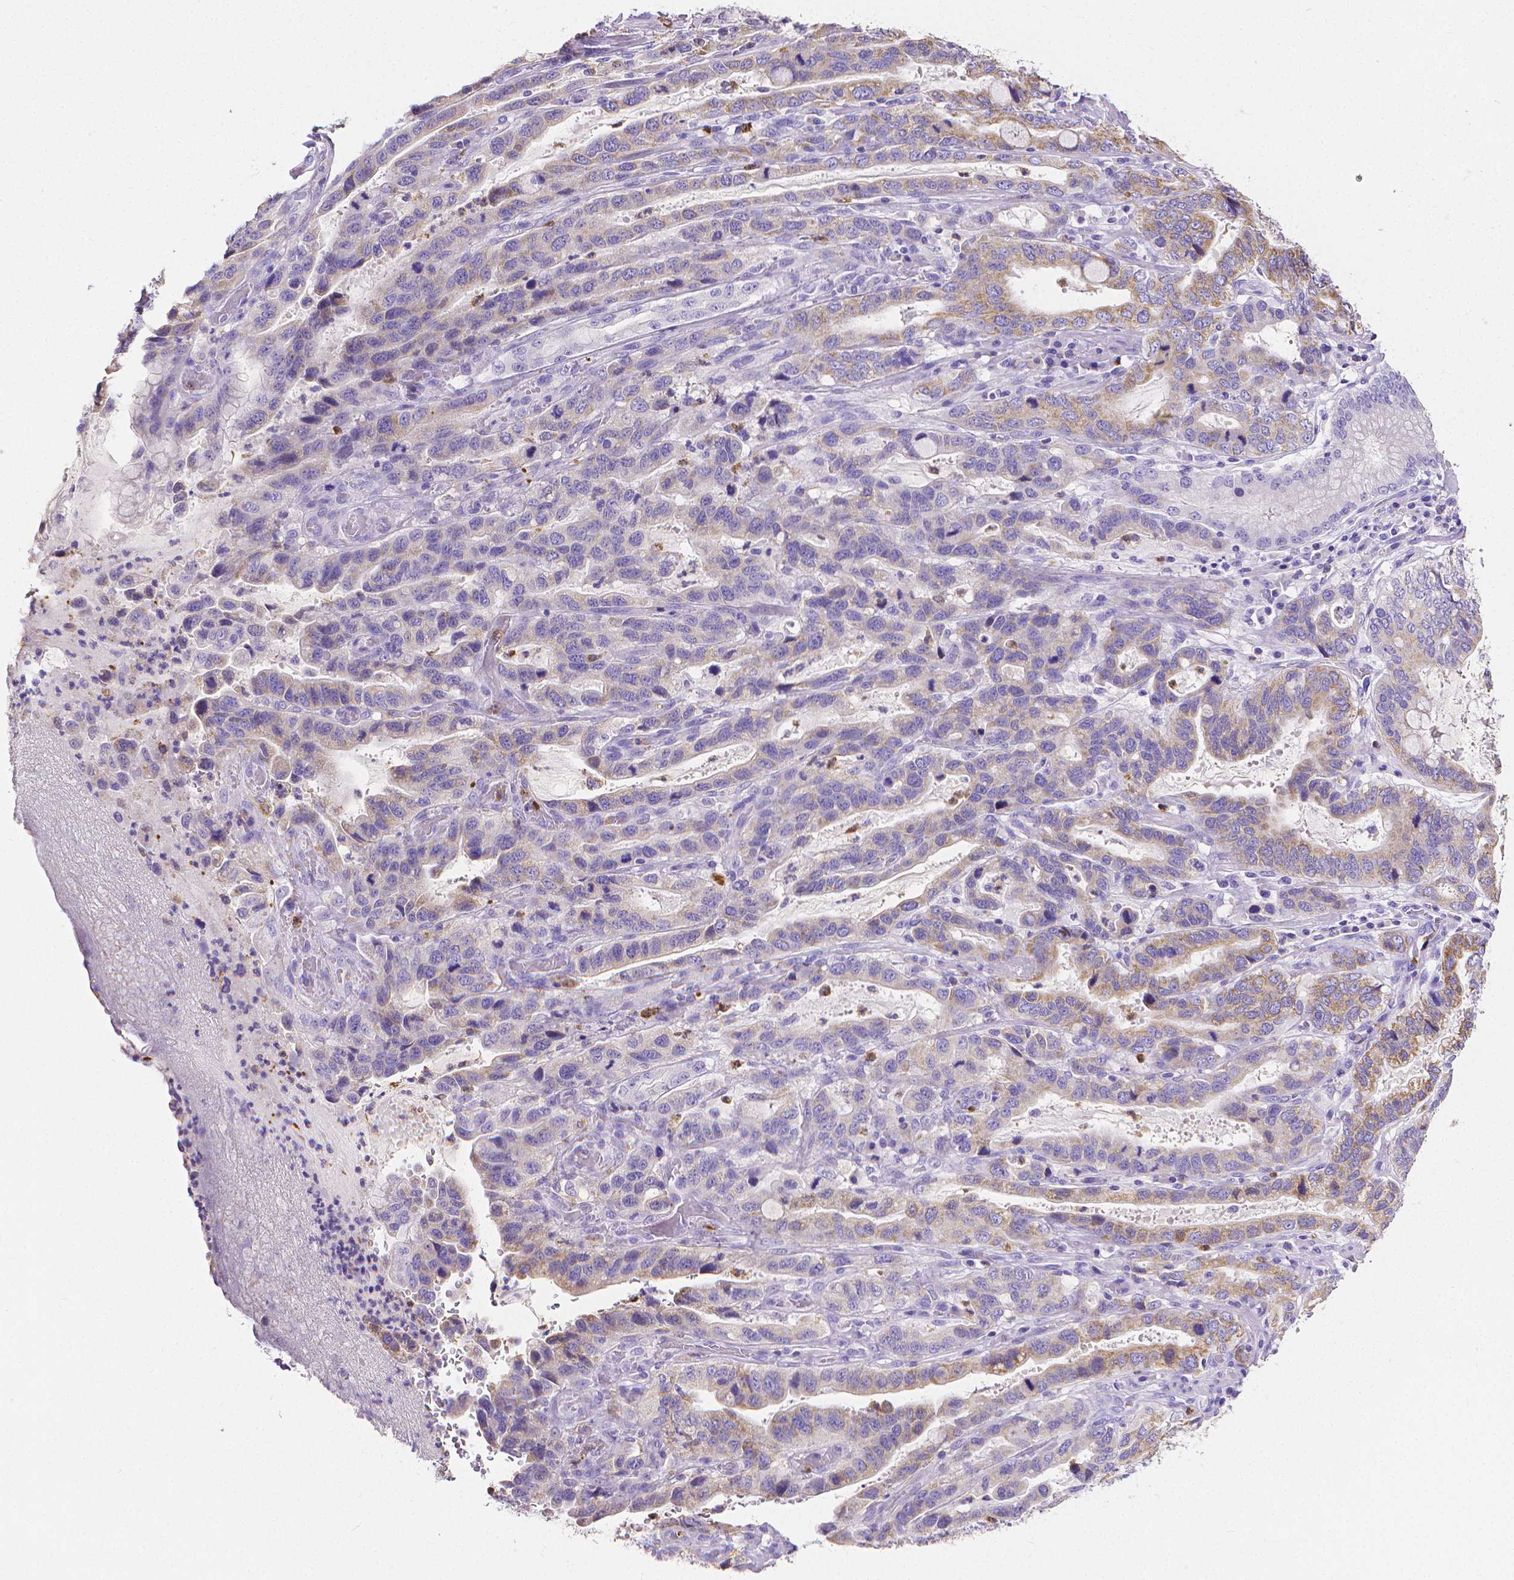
{"staining": {"intensity": "weak", "quantity": "25%-75%", "location": "cytoplasmic/membranous"}, "tissue": "stomach cancer", "cell_type": "Tumor cells", "image_type": "cancer", "snomed": [{"axis": "morphology", "description": "Adenocarcinoma, NOS"}, {"axis": "topography", "description": "Stomach, lower"}], "caption": "Immunohistochemistry histopathology image of neoplastic tissue: human stomach adenocarcinoma stained using immunohistochemistry displays low levels of weak protein expression localized specifically in the cytoplasmic/membranous of tumor cells, appearing as a cytoplasmic/membranous brown color.", "gene": "MMP9", "patient": {"sex": "female", "age": 76}}